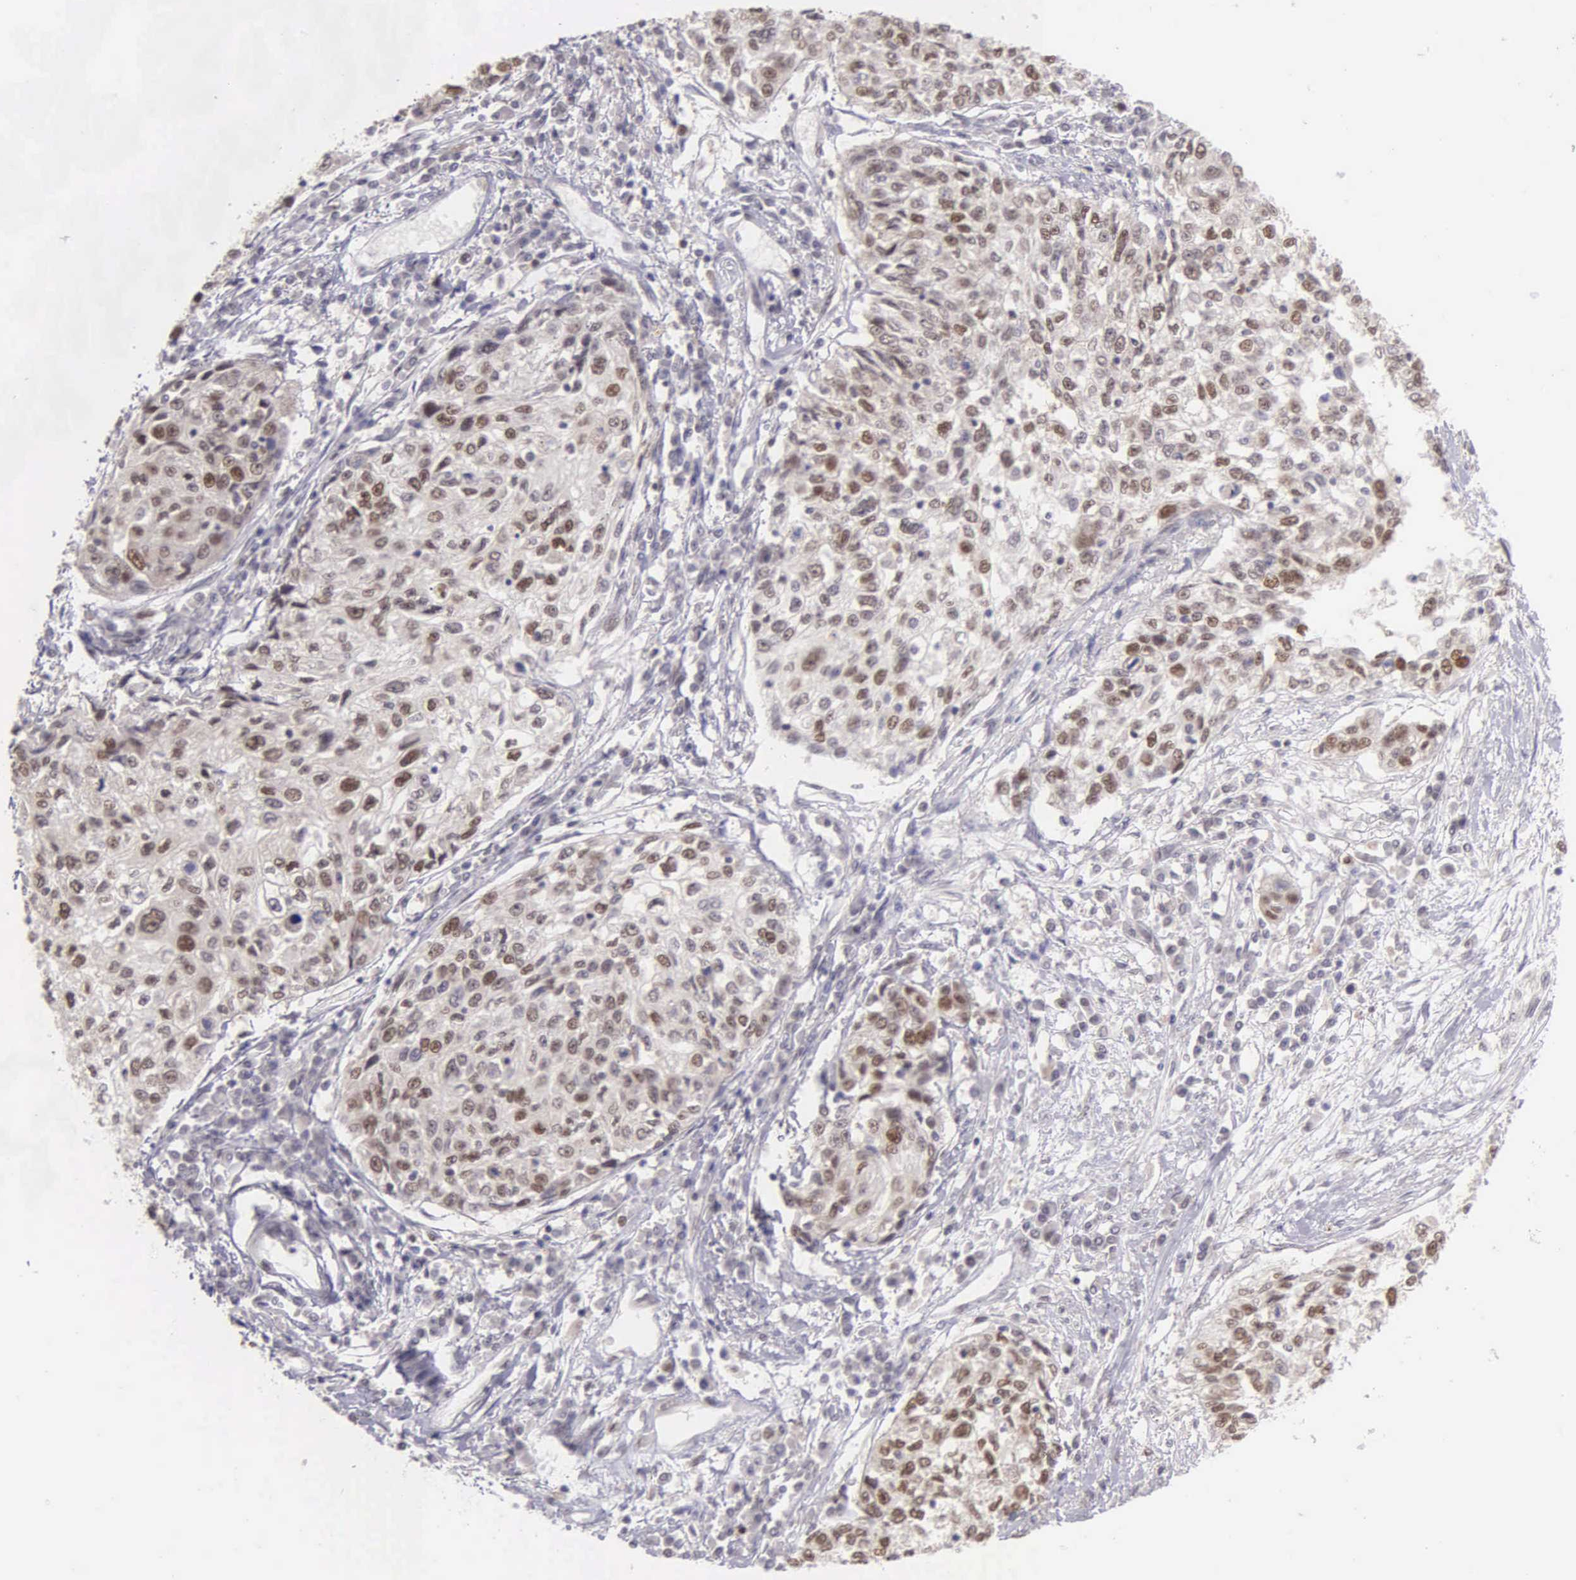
{"staining": {"intensity": "moderate", "quantity": "25%-75%", "location": "nuclear"}, "tissue": "cervical cancer", "cell_type": "Tumor cells", "image_type": "cancer", "snomed": [{"axis": "morphology", "description": "Squamous cell carcinoma, NOS"}, {"axis": "topography", "description": "Cervix"}], "caption": "Approximately 25%-75% of tumor cells in cervical cancer (squamous cell carcinoma) show moderate nuclear protein expression as visualized by brown immunohistochemical staining.", "gene": "UBR7", "patient": {"sex": "female", "age": 57}}